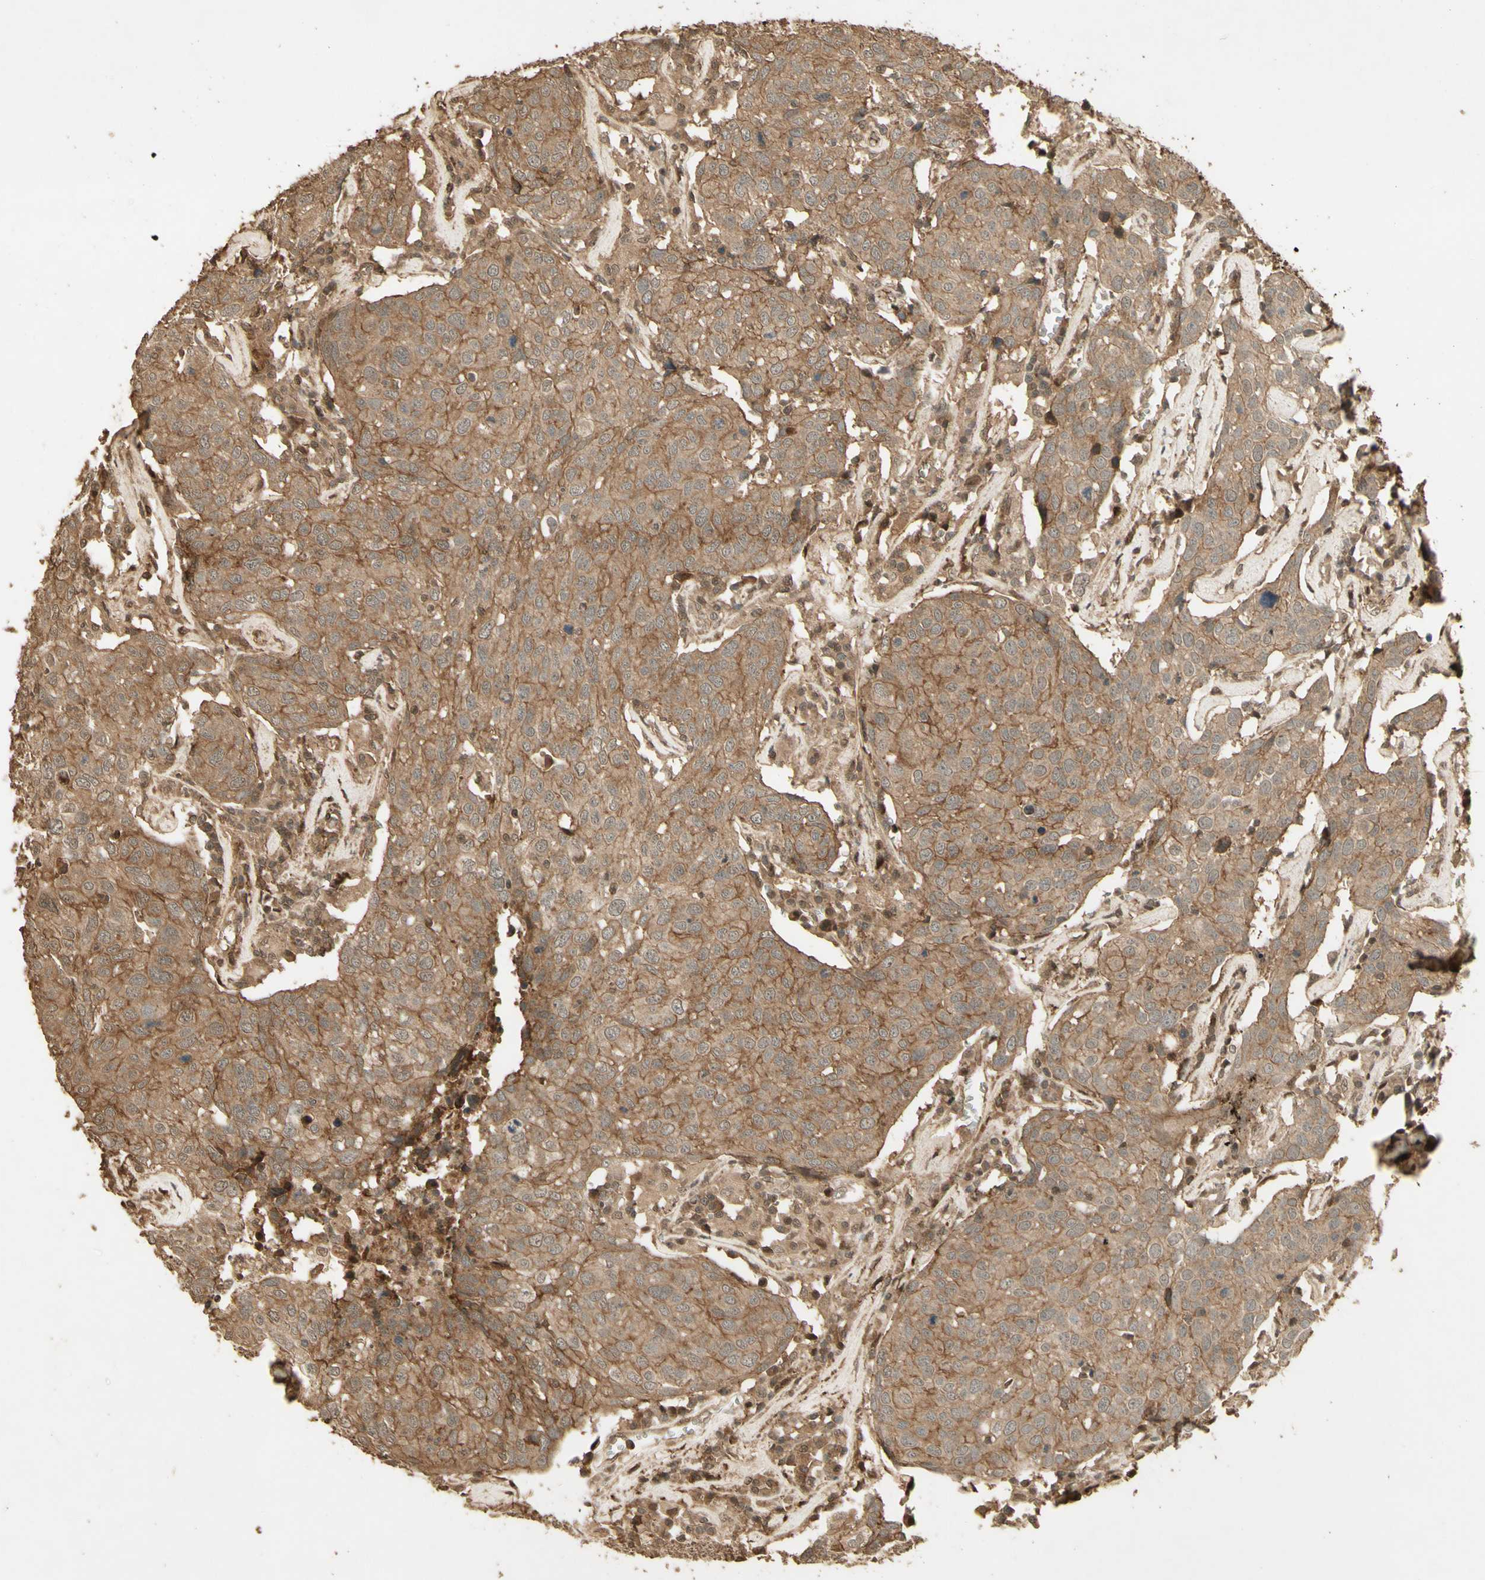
{"staining": {"intensity": "moderate", "quantity": ">75%", "location": "cytoplasmic/membranous"}, "tissue": "head and neck cancer", "cell_type": "Tumor cells", "image_type": "cancer", "snomed": [{"axis": "morphology", "description": "Adenocarcinoma, NOS"}, {"axis": "topography", "description": "Salivary gland"}, {"axis": "topography", "description": "Head-Neck"}], "caption": "Immunohistochemical staining of human head and neck adenocarcinoma shows moderate cytoplasmic/membranous protein positivity in about >75% of tumor cells. Using DAB (brown) and hematoxylin (blue) stains, captured at high magnification using brightfield microscopy.", "gene": "SMAD9", "patient": {"sex": "female", "age": 65}}